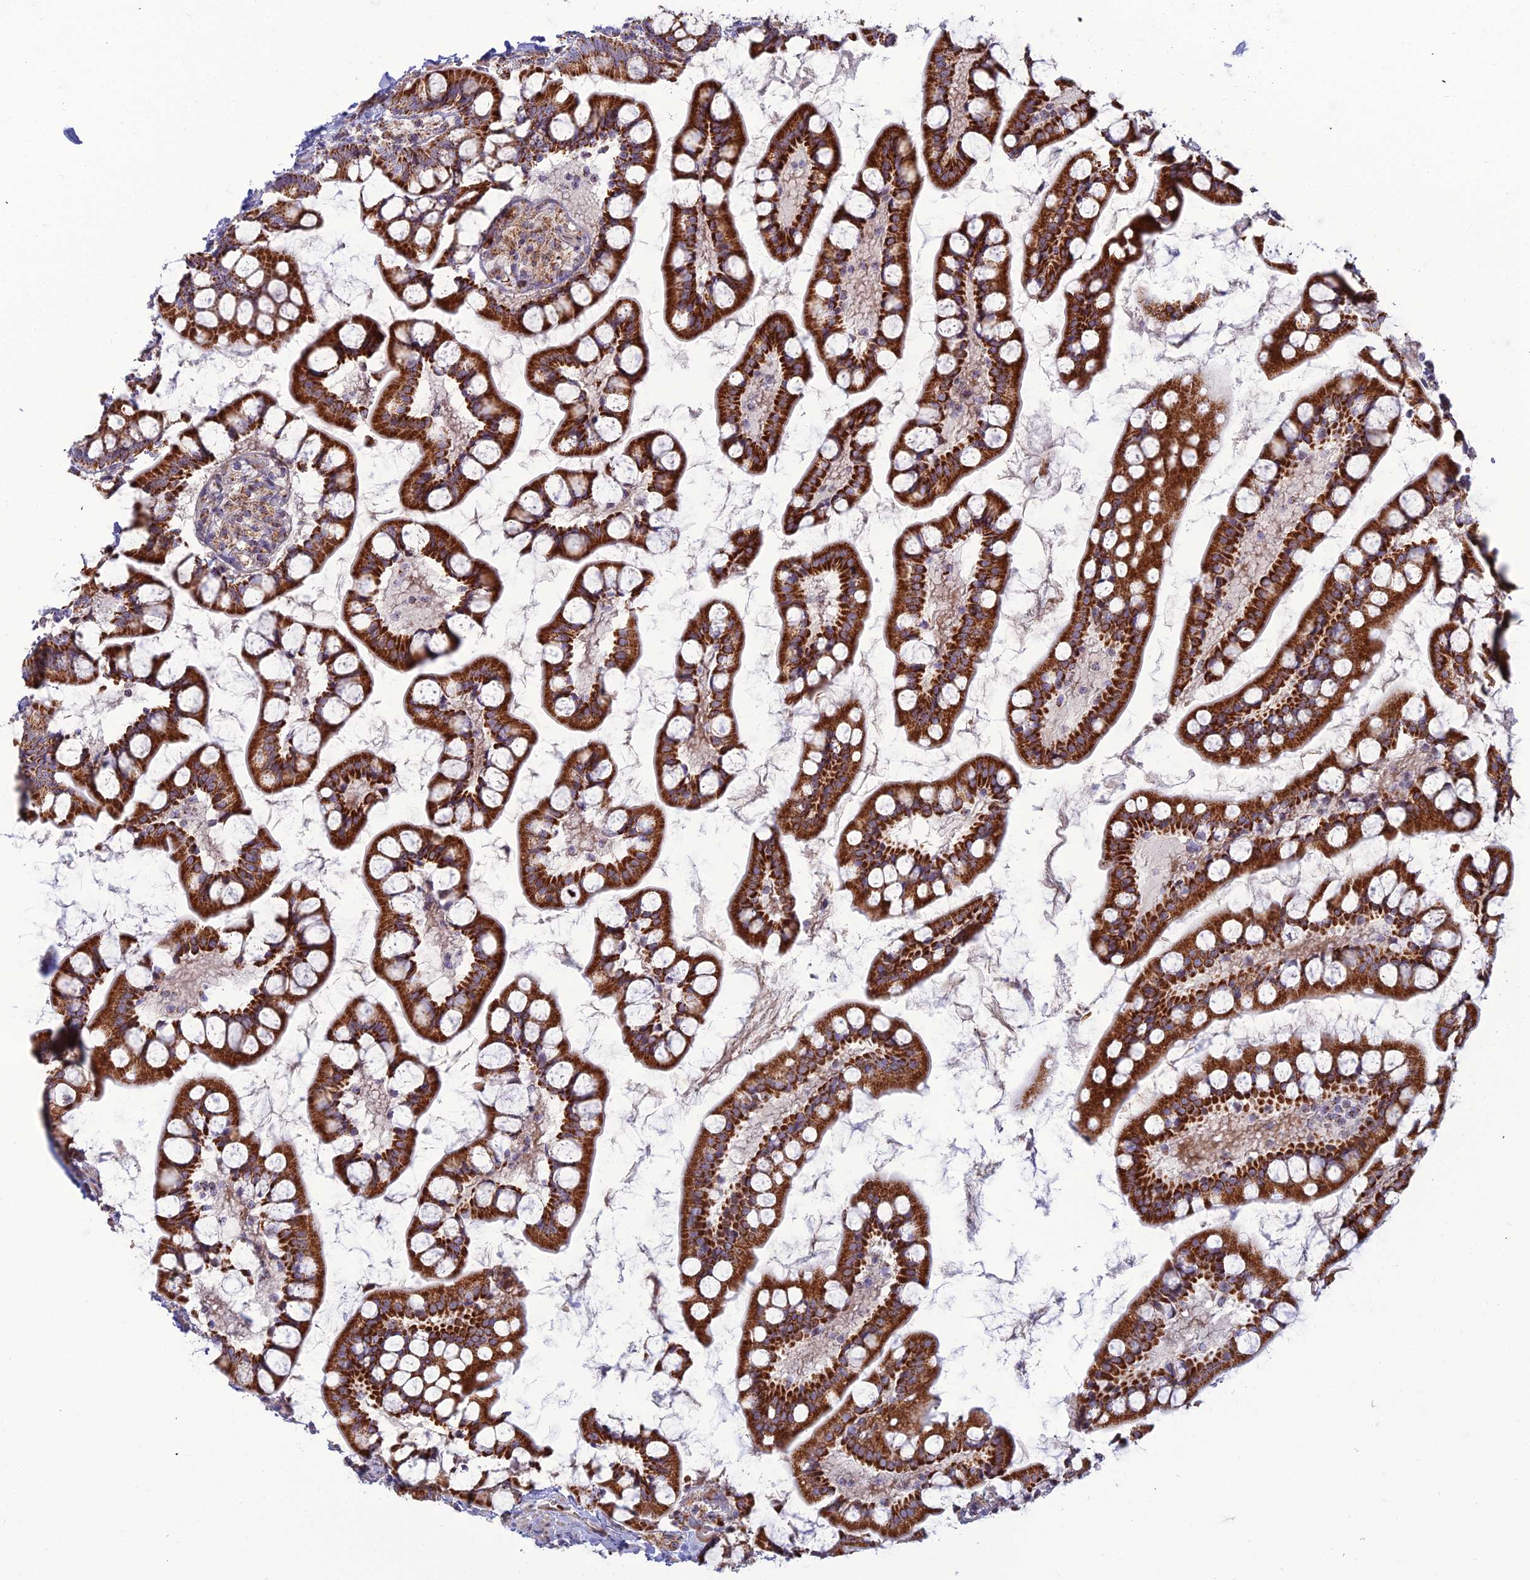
{"staining": {"intensity": "strong", "quantity": ">75%", "location": "cytoplasmic/membranous"}, "tissue": "small intestine", "cell_type": "Glandular cells", "image_type": "normal", "snomed": [{"axis": "morphology", "description": "Normal tissue, NOS"}, {"axis": "topography", "description": "Small intestine"}], "caption": "A high-resolution histopathology image shows IHC staining of unremarkable small intestine, which exhibits strong cytoplasmic/membranous expression in about >75% of glandular cells.", "gene": "SLC35F4", "patient": {"sex": "male", "age": 52}}